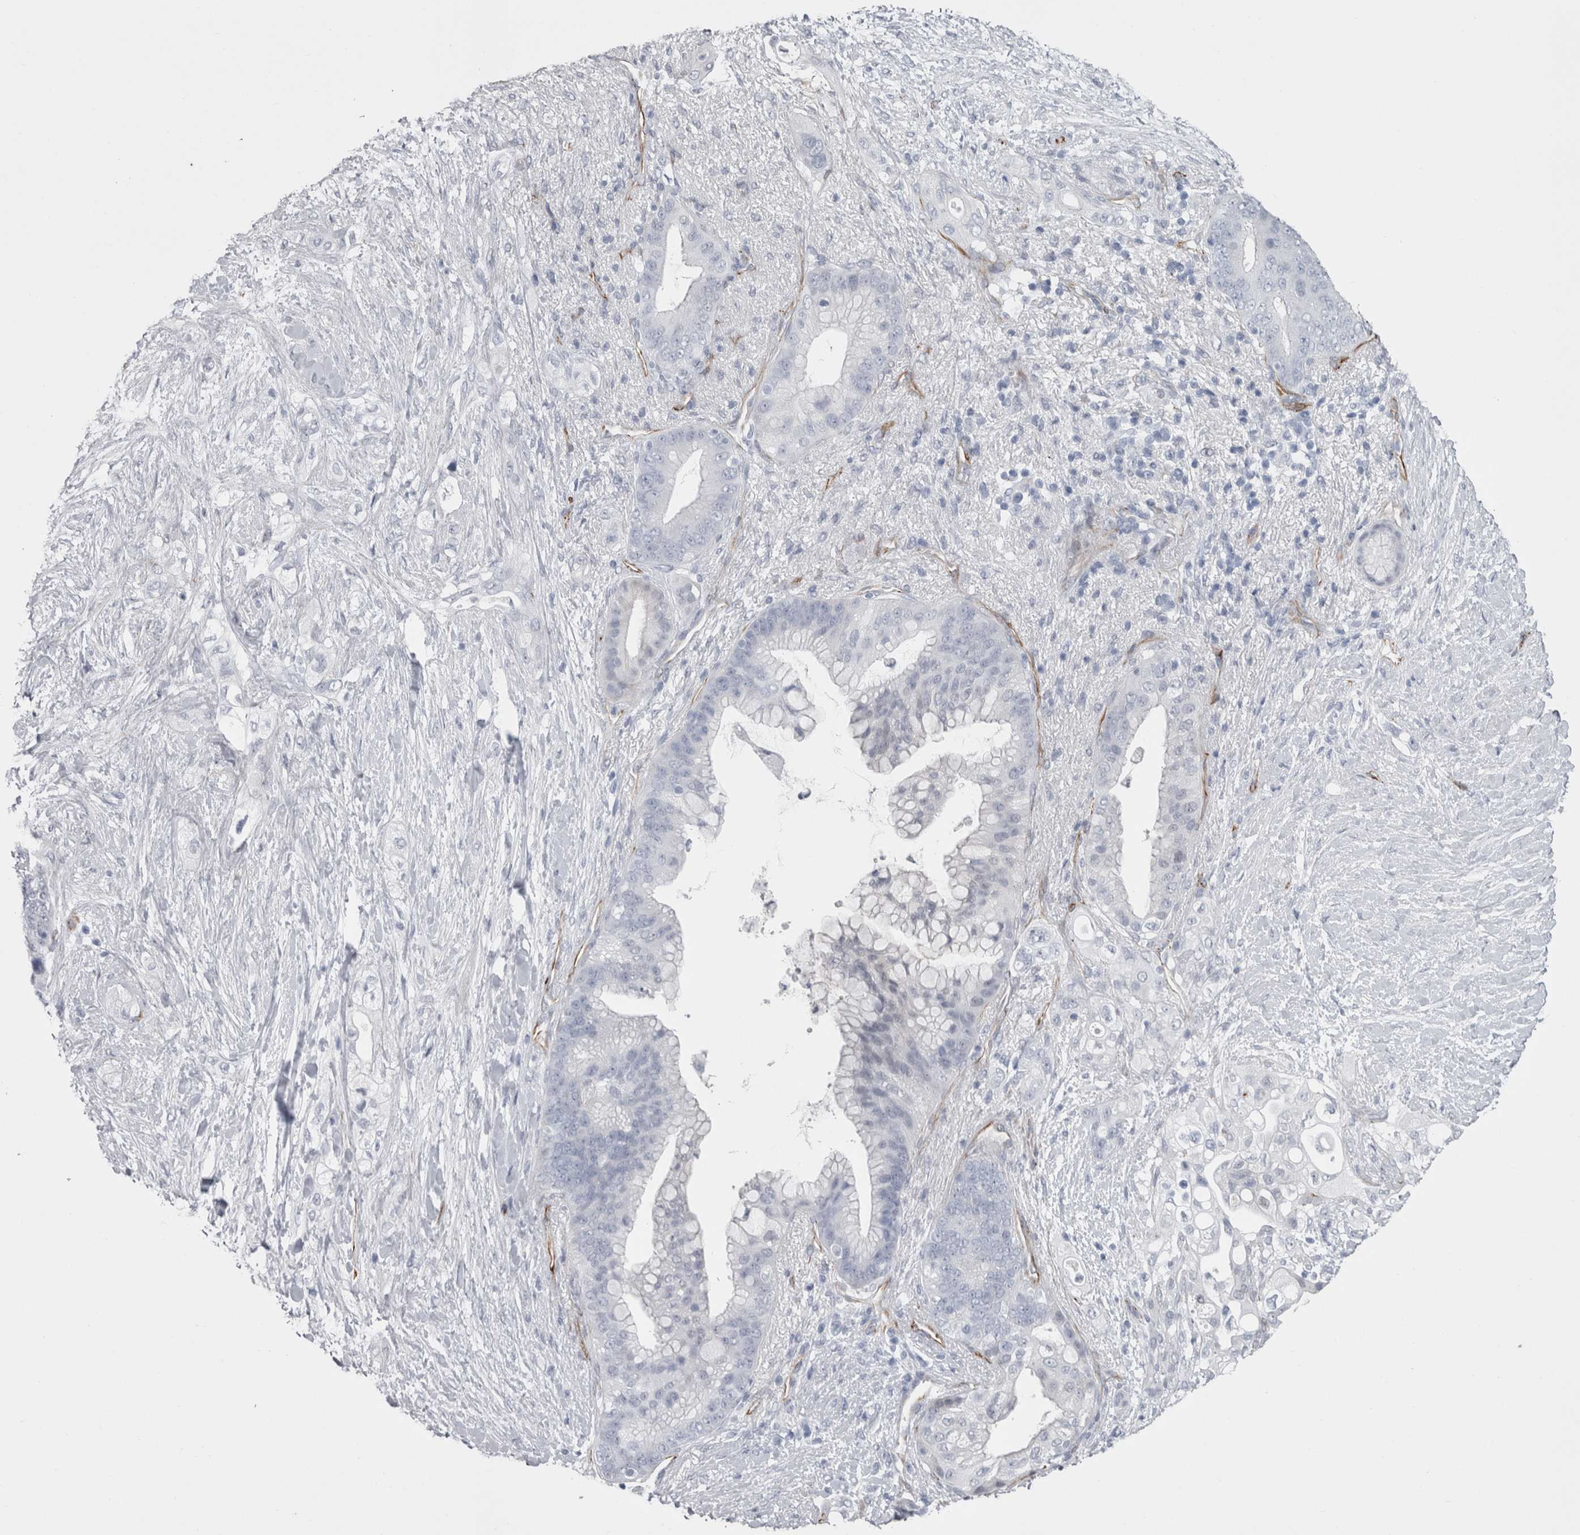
{"staining": {"intensity": "negative", "quantity": "none", "location": "none"}, "tissue": "pancreatic cancer", "cell_type": "Tumor cells", "image_type": "cancer", "snomed": [{"axis": "morphology", "description": "Adenocarcinoma, NOS"}, {"axis": "topography", "description": "Pancreas"}], "caption": "Adenocarcinoma (pancreatic) stained for a protein using IHC shows no positivity tumor cells.", "gene": "VWDE", "patient": {"sex": "male", "age": 53}}